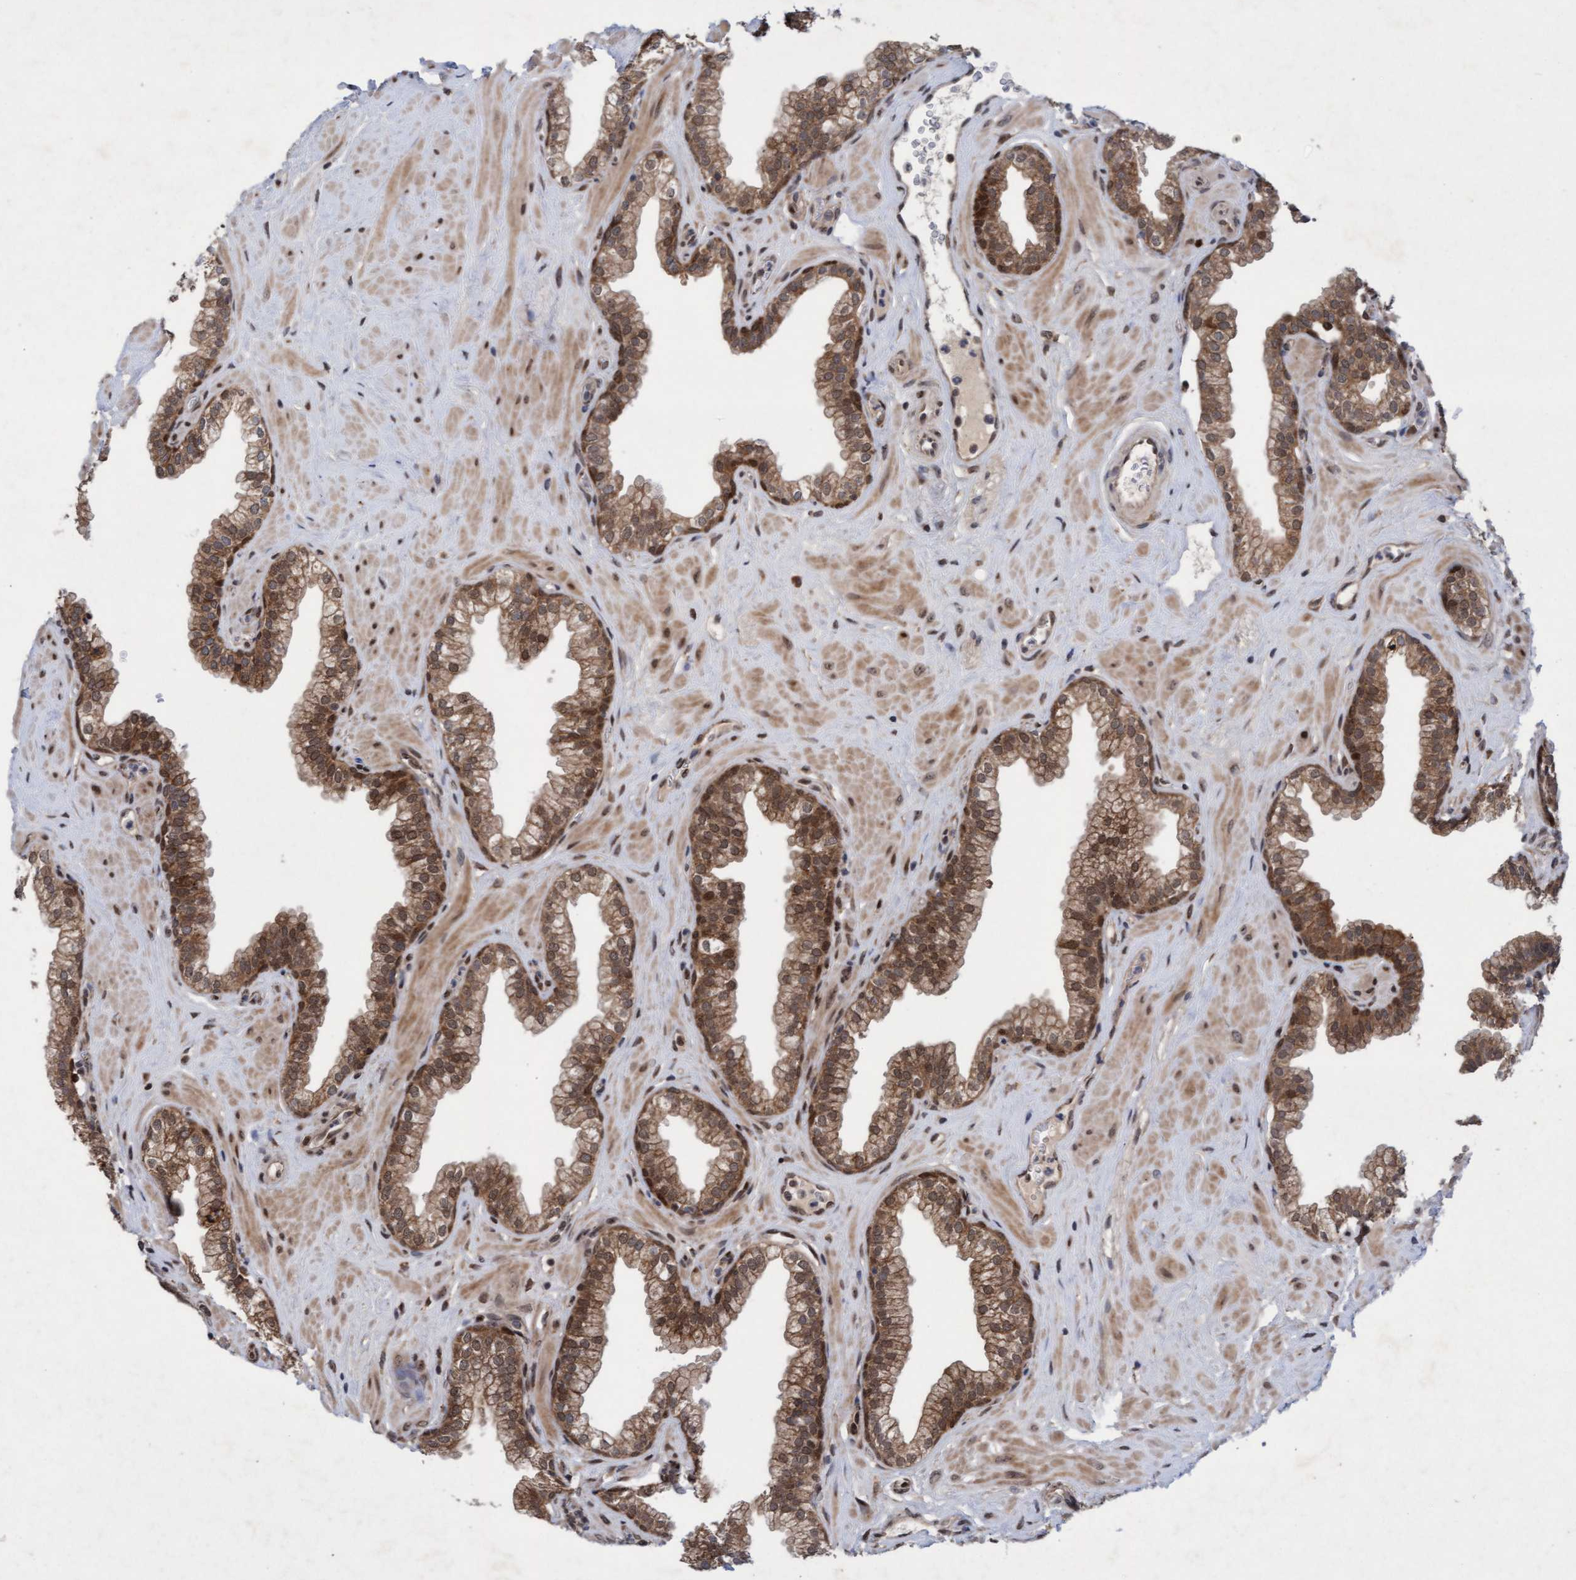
{"staining": {"intensity": "moderate", "quantity": ">75%", "location": "cytoplasmic/membranous,nuclear"}, "tissue": "prostate", "cell_type": "Glandular cells", "image_type": "normal", "snomed": [{"axis": "morphology", "description": "Normal tissue, NOS"}, {"axis": "morphology", "description": "Urothelial carcinoma, Low grade"}, {"axis": "topography", "description": "Urinary bladder"}, {"axis": "topography", "description": "Prostate"}], "caption": "Immunohistochemistry (IHC) histopathology image of unremarkable prostate: human prostate stained using IHC demonstrates medium levels of moderate protein expression localized specifically in the cytoplasmic/membranous,nuclear of glandular cells, appearing as a cytoplasmic/membranous,nuclear brown color.", "gene": "TANC2", "patient": {"sex": "male", "age": 60}}